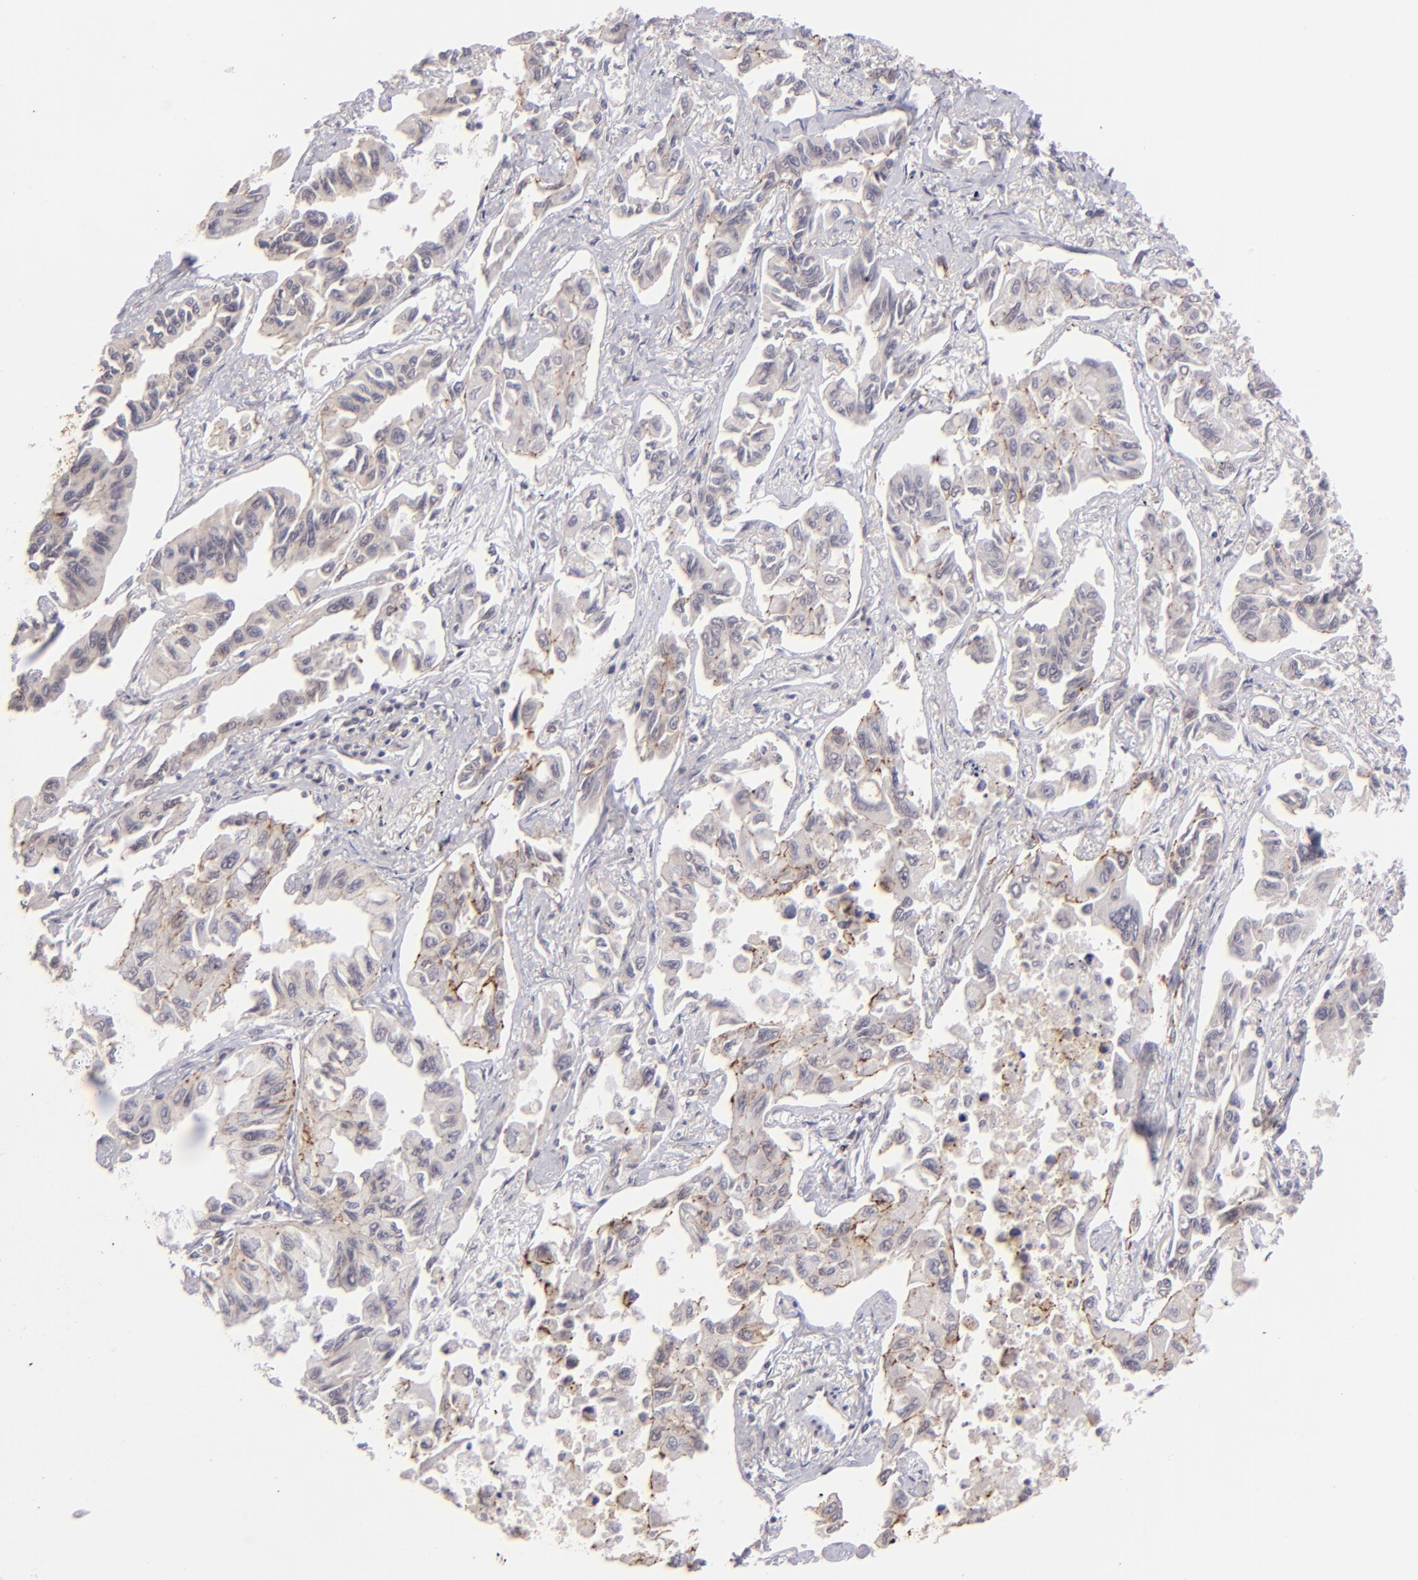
{"staining": {"intensity": "weak", "quantity": "<25%", "location": "cytoplasmic/membranous"}, "tissue": "lung cancer", "cell_type": "Tumor cells", "image_type": "cancer", "snomed": [{"axis": "morphology", "description": "Adenocarcinoma, NOS"}, {"axis": "topography", "description": "Lung"}], "caption": "DAB (3,3'-diaminobenzidine) immunohistochemical staining of lung adenocarcinoma exhibits no significant staining in tumor cells.", "gene": "CLDN1", "patient": {"sex": "male", "age": 64}}